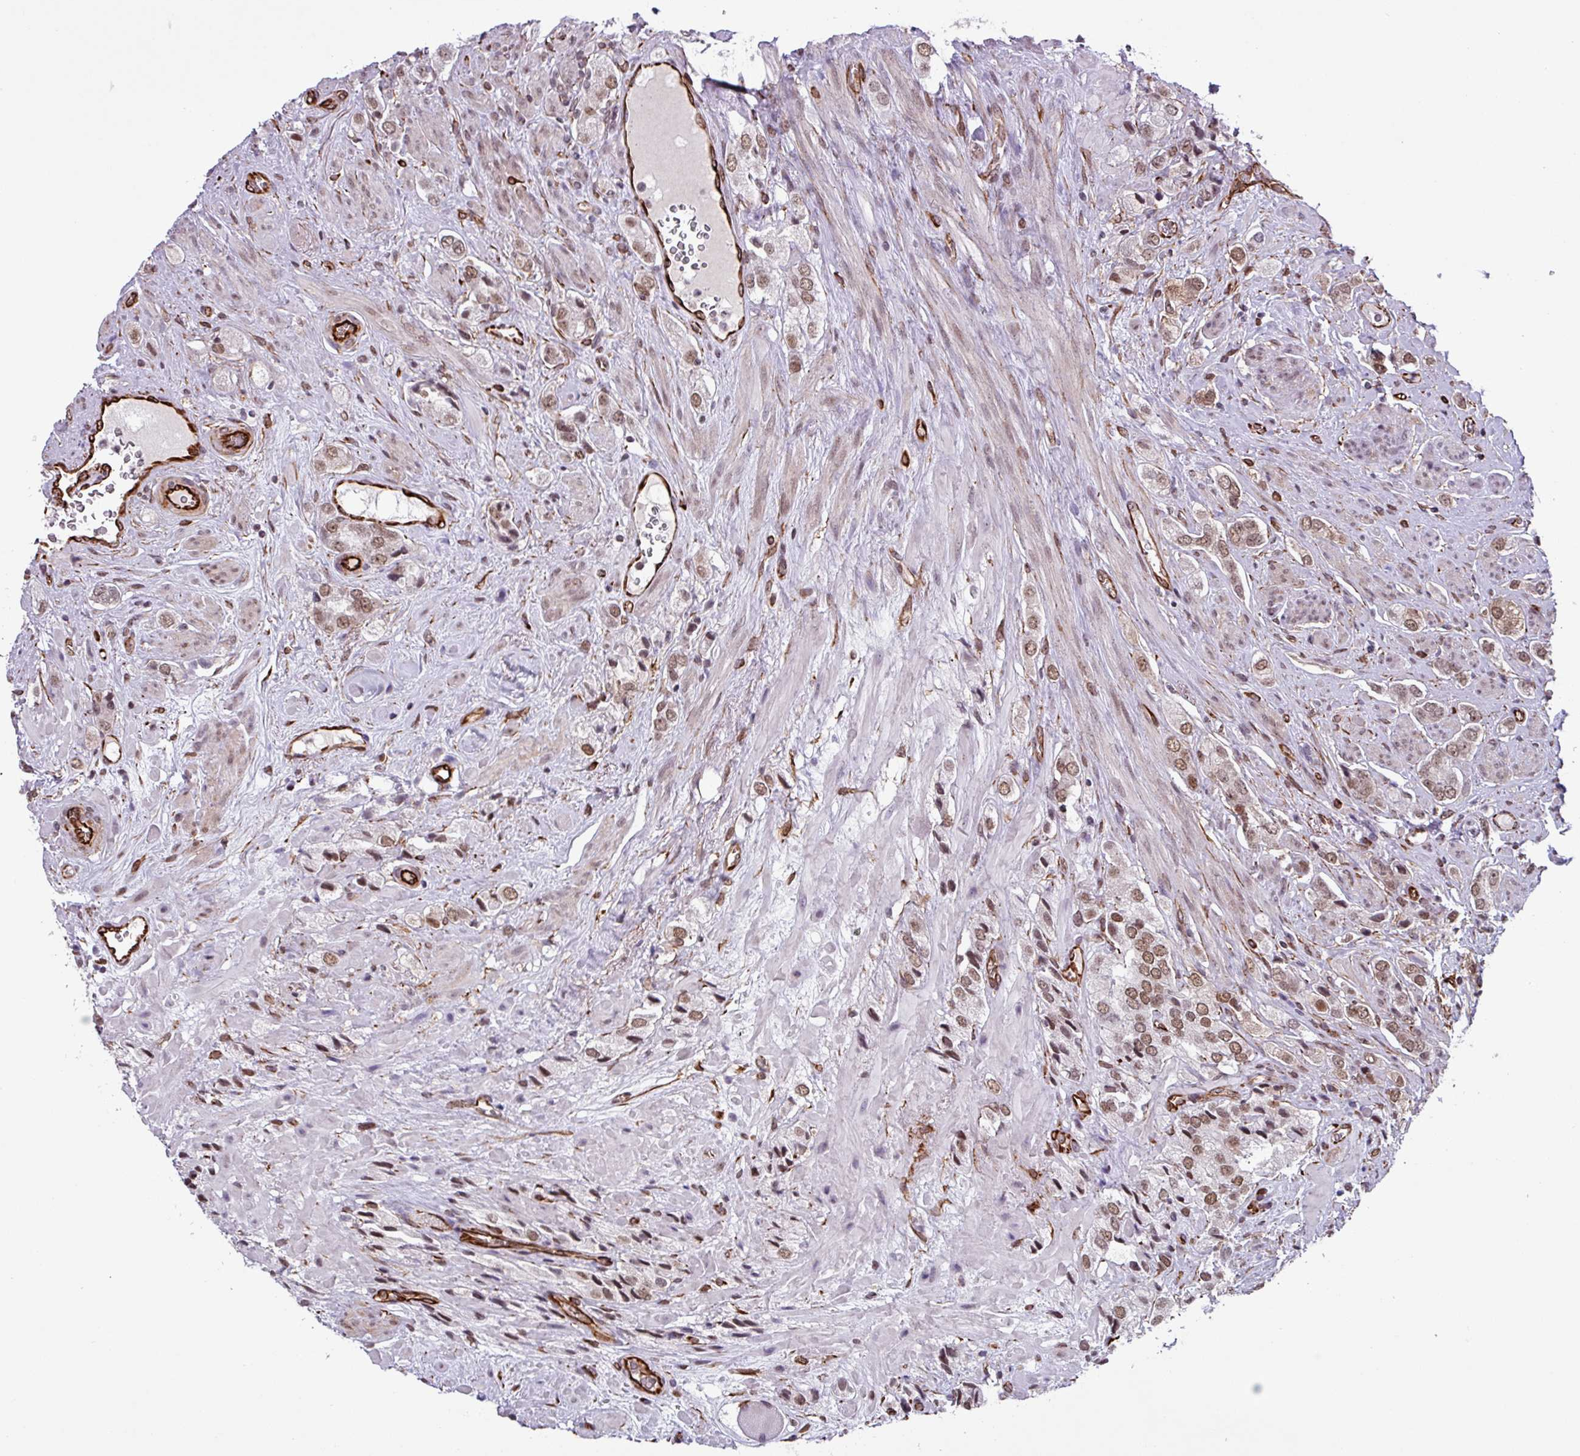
{"staining": {"intensity": "moderate", "quantity": ">75%", "location": "nuclear"}, "tissue": "prostate cancer", "cell_type": "Tumor cells", "image_type": "cancer", "snomed": [{"axis": "morphology", "description": "Adenocarcinoma, High grade"}, {"axis": "topography", "description": "Prostate and seminal vesicle, NOS"}], "caption": "The immunohistochemical stain labels moderate nuclear positivity in tumor cells of prostate adenocarcinoma (high-grade) tissue. The staining was performed using DAB, with brown indicating positive protein expression. Nuclei are stained blue with hematoxylin.", "gene": "CHD3", "patient": {"sex": "male", "age": 64}}